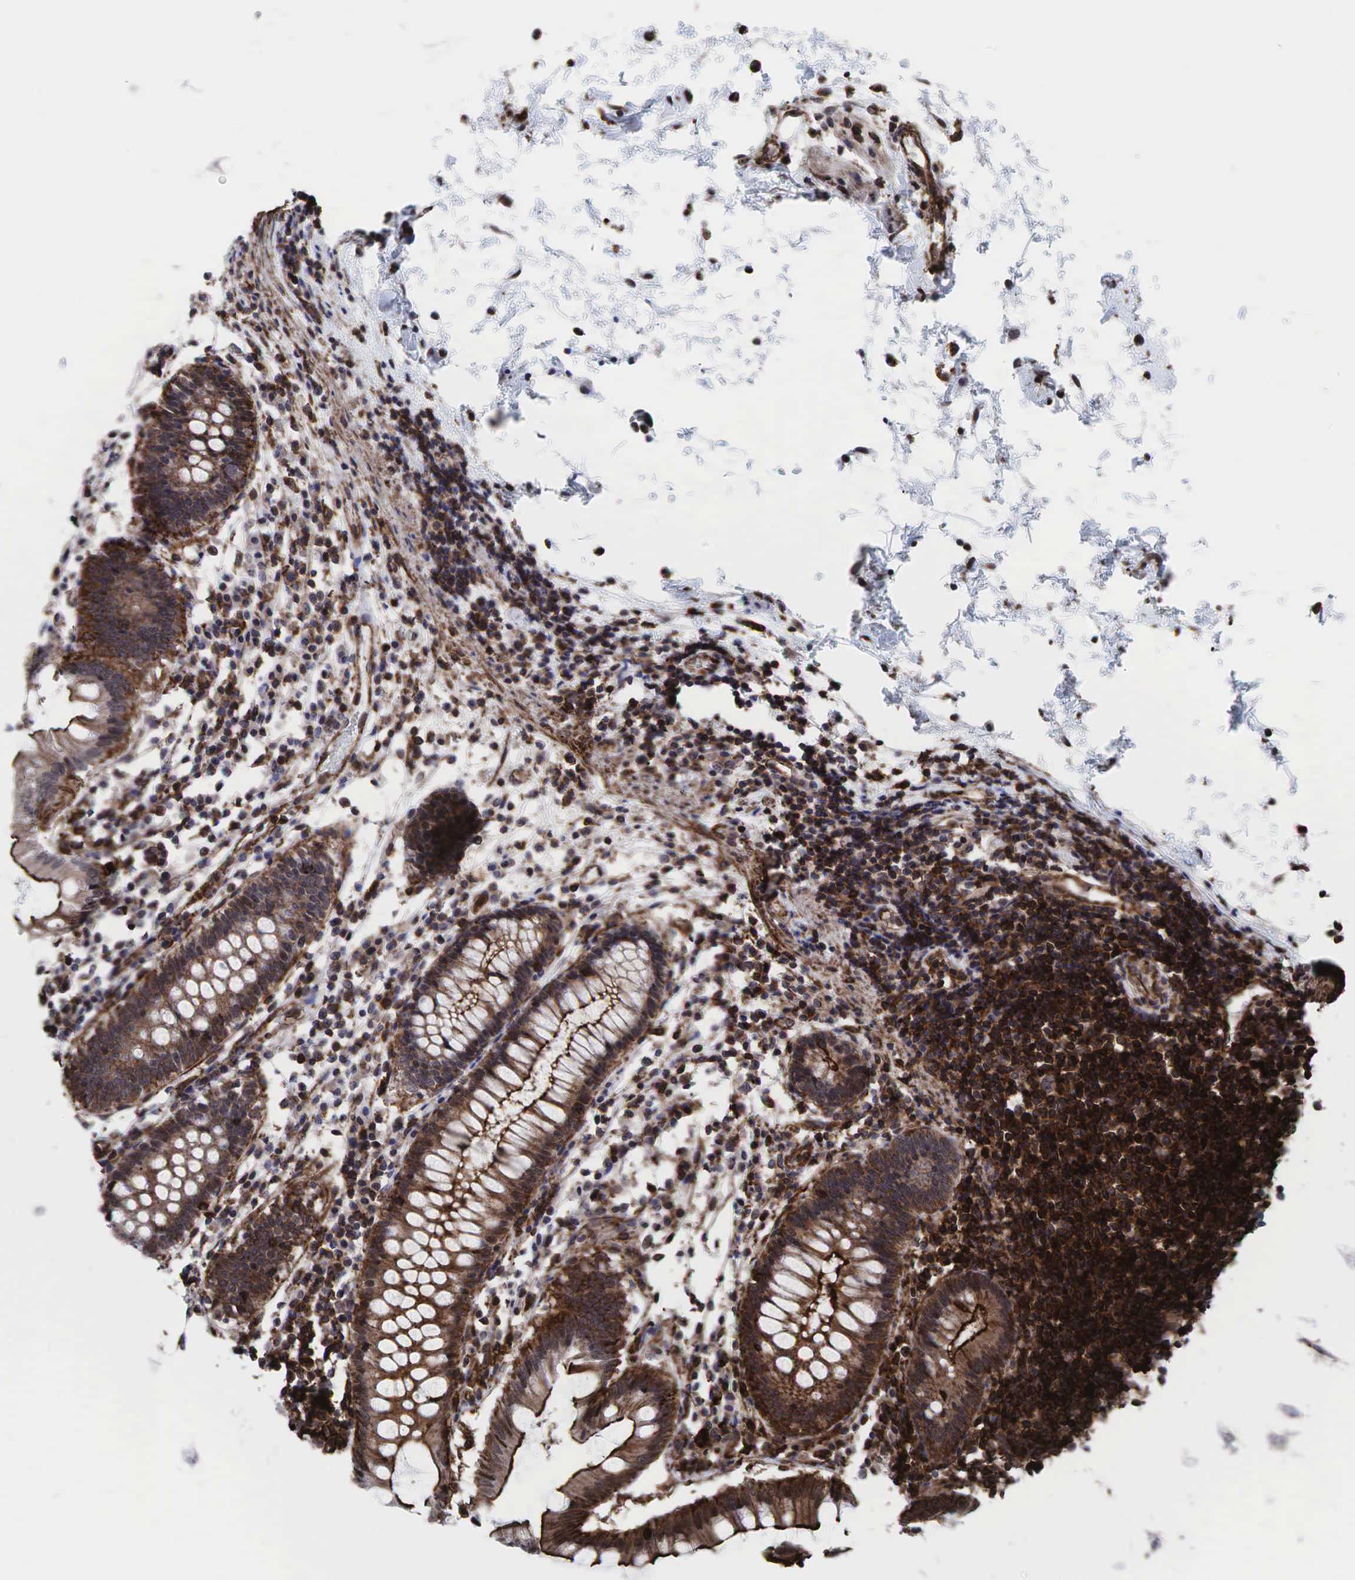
{"staining": {"intensity": "strong", "quantity": ">75%", "location": "nuclear"}, "tissue": "colon", "cell_type": "Endothelial cells", "image_type": "normal", "snomed": [{"axis": "morphology", "description": "Normal tissue, NOS"}, {"axis": "topography", "description": "Colon"}], "caption": "An IHC micrograph of unremarkable tissue is shown. Protein staining in brown labels strong nuclear positivity in colon within endothelial cells.", "gene": "GPRASP1", "patient": {"sex": "female", "age": 55}}